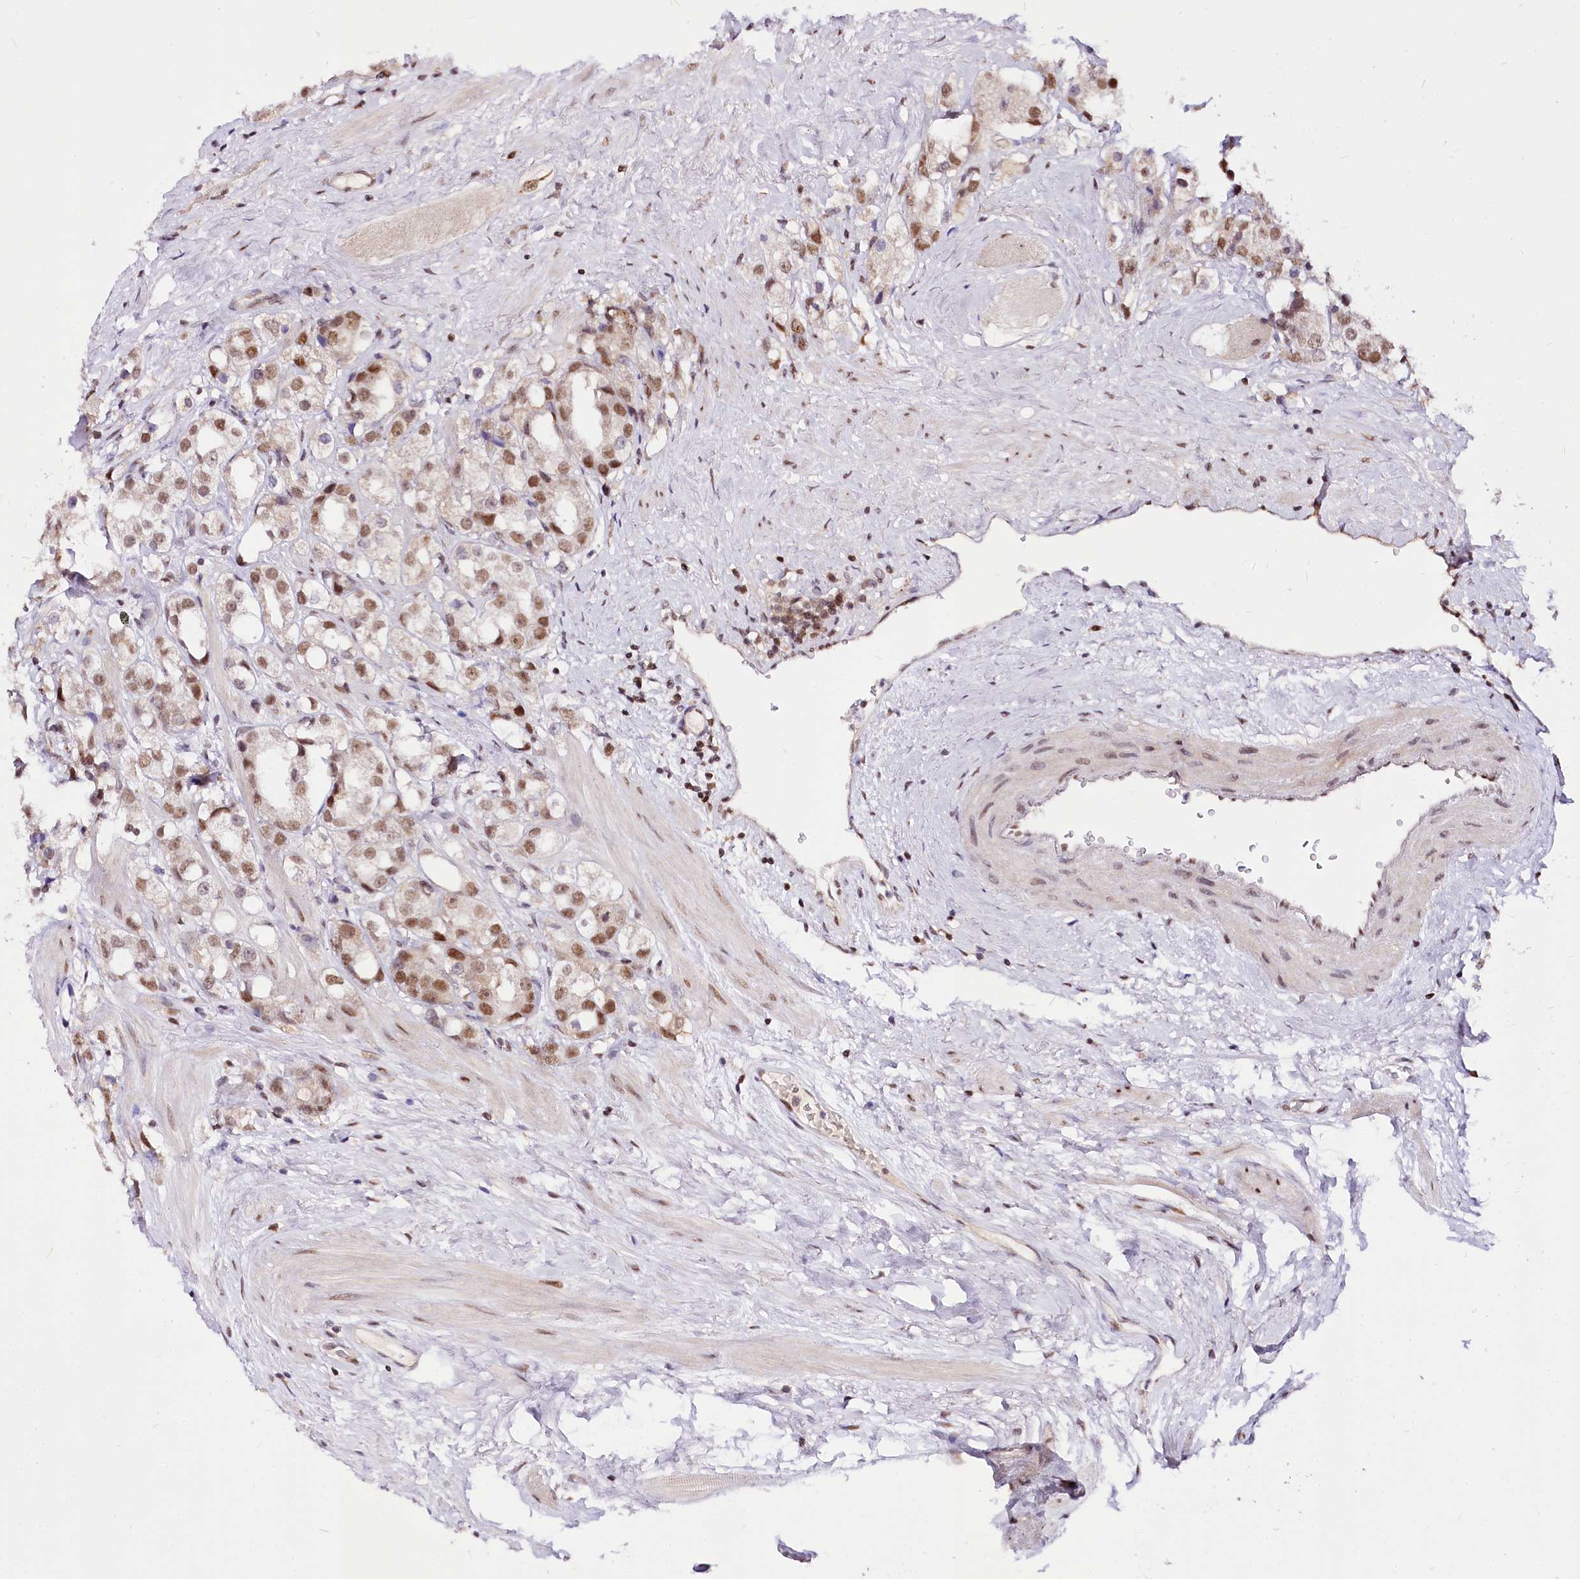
{"staining": {"intensity": "moderate", "quantity": ">75%", "location": "nuclear"}, "tissue": "prostate cancer", "cell_type": "Tumor cells", "image_type": "cancer", "snomed": [{"axis": "morphology", "description": "Adenocarcinoma, NOS"}, {"axis": "topography", "description": "Prostate"}], "caption": "This is a micrograph of IHC staining of prostate cancer, which shows moderate expression in the nuclear of tumor cells.", "gene": "POLA2", "patient": {"sex": "male", "age": 79}}